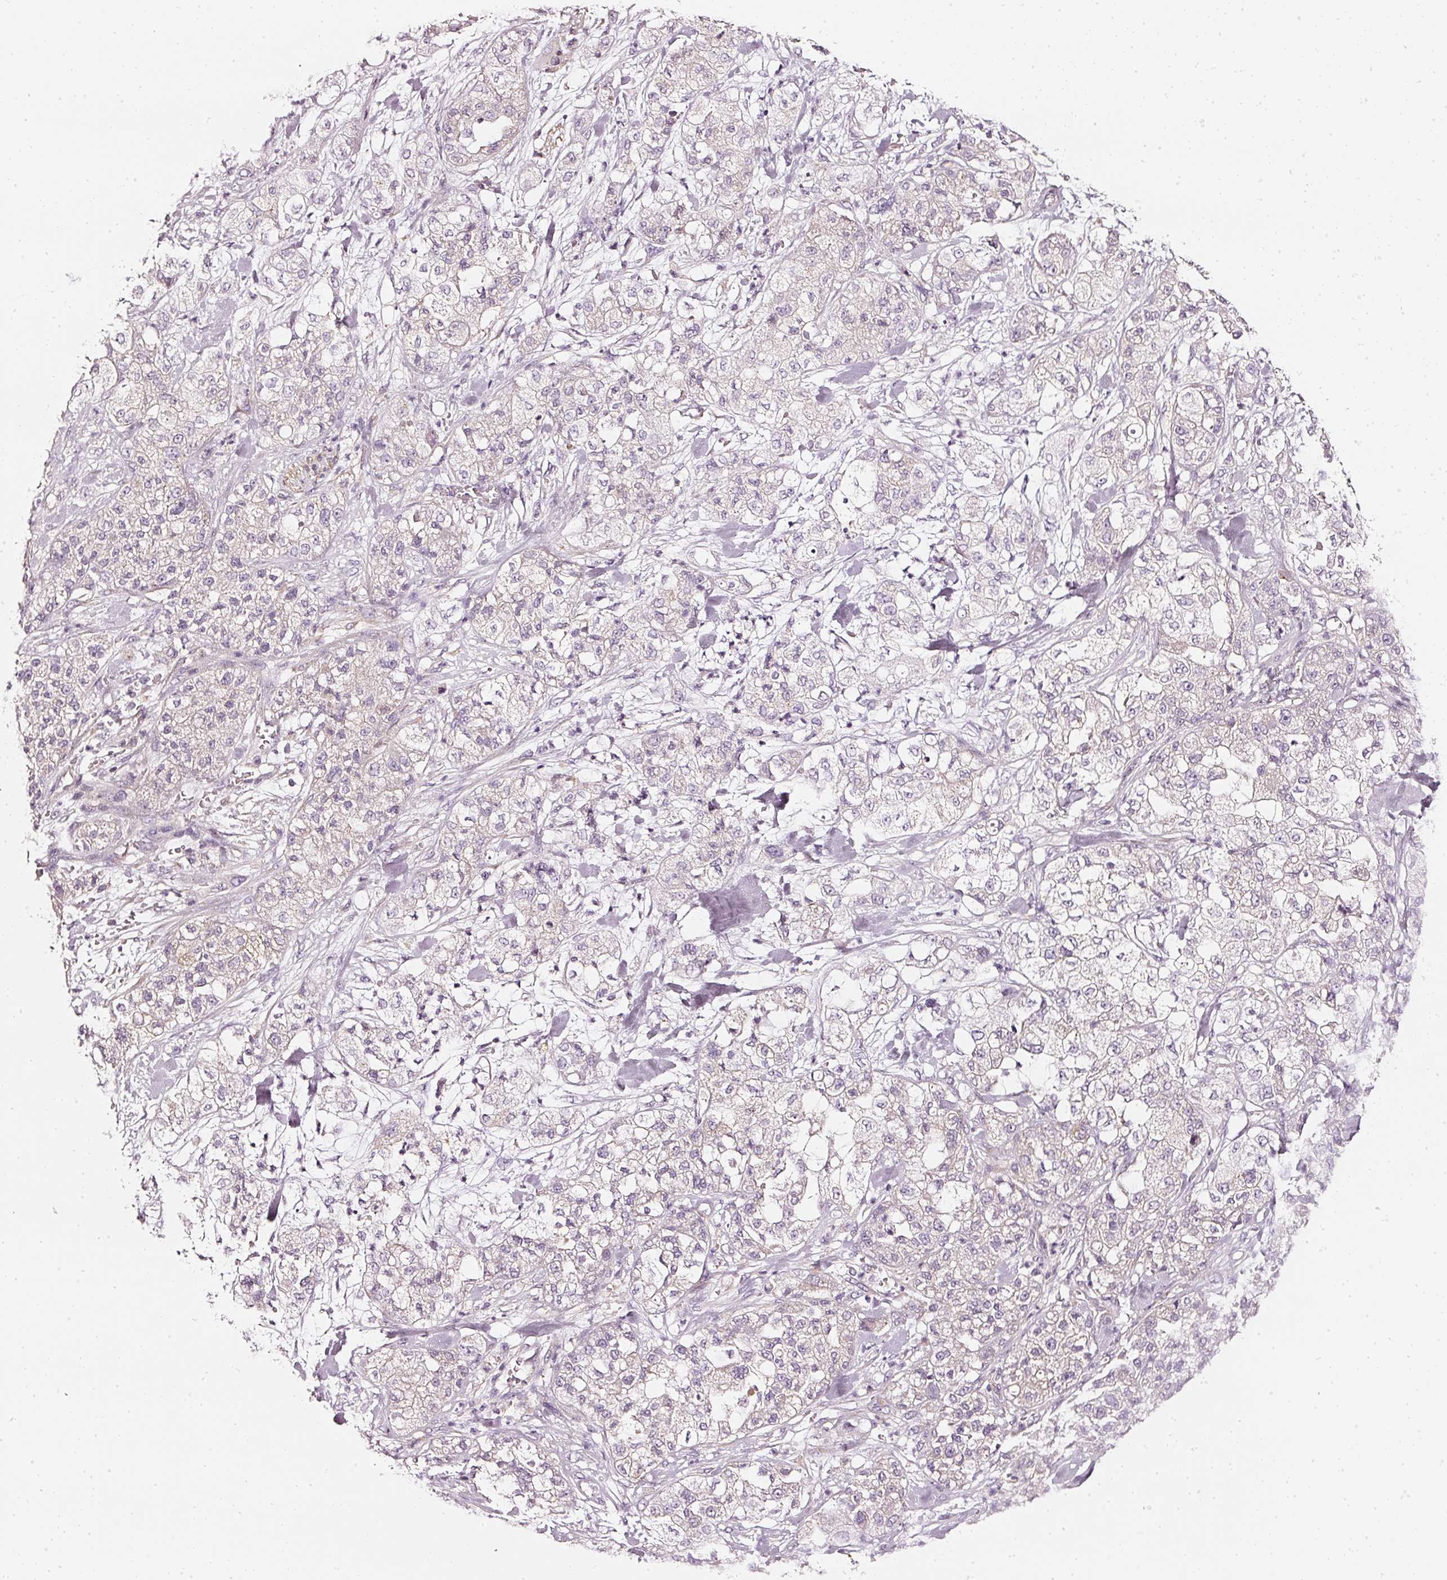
{"staining": {"intensity": "weak", "quantity": "<25%", "location": "cytoplasmic/membranous"}, "tissue": "pancreatic cancer", "cell_type": "Tumor cells", "image_type": "cancer", "snomed": [{"axis": "morphology", "description": "Adenocarcinoma, NOS"}, {"axis": "topography", "description": "Pancreas"}], "caption": "High power microscopy photomicrograph of an immunohistochemistry (IHC) histopathology image of pancreatic cancer, revealing no significant staining in tumor cells. The staining is performed using DAB (3,3'-diaminobenzidine) brown chromogen with nuclei counter-stained in using hematoxylin.", "gene": "CNP", "patient": {"sex": "female", "age": 78}}